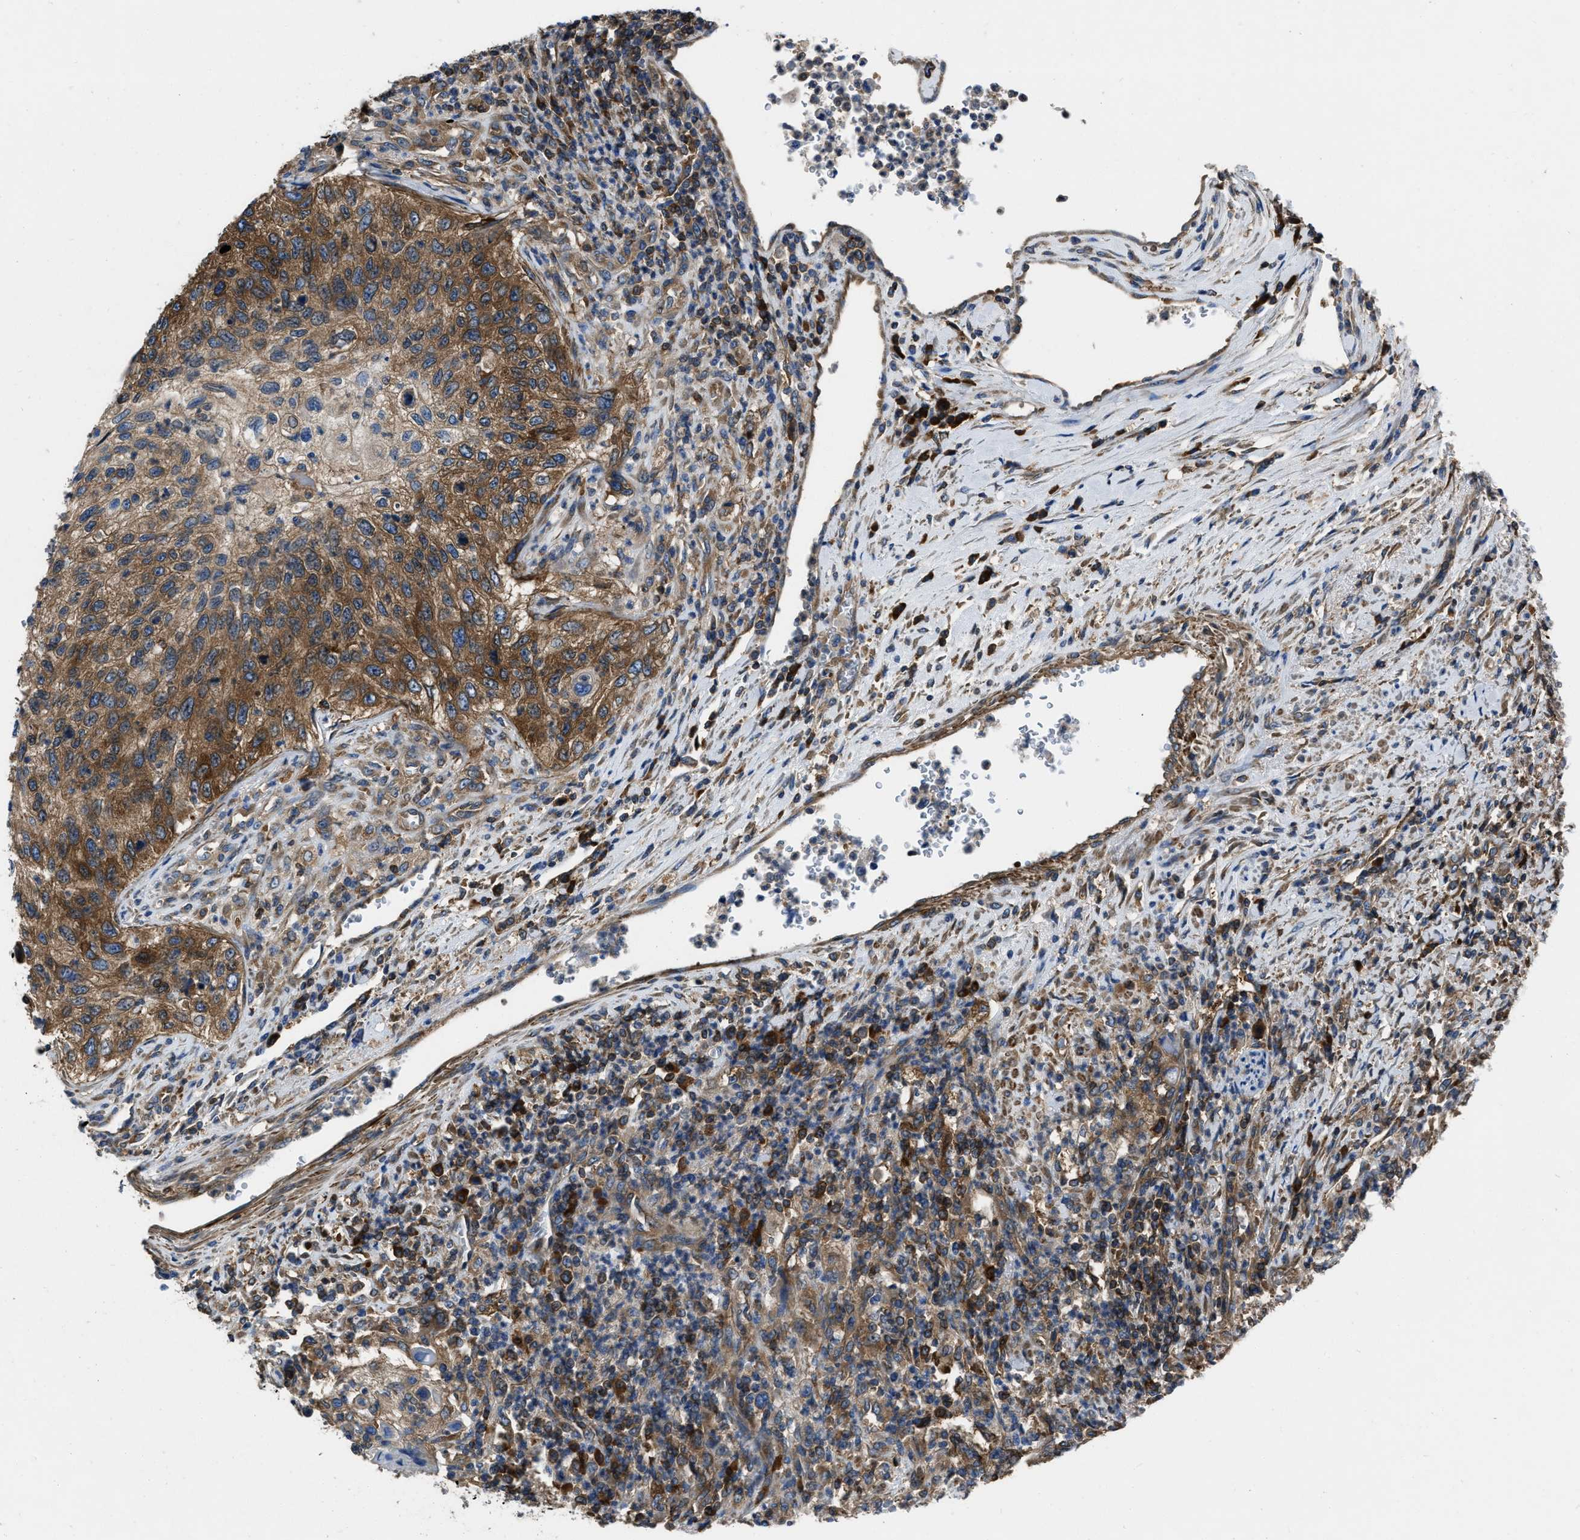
{"staining": {"intensity": "strong", "quantity": ">75%", "location": "cytoplasmic/membranous"}, "tissue": "urothelial cancer", "cell_type": "Tumor cells", "image_type": "cancer", "snomed": [{"axis": "morphology", "description": "Urothelial carcinoma, High grade"}, {"axis": "topography", "description": "Urinary bladder"}], "caption": "Urothelial cancer stained with IHC demonstrates strong cytoplasmic/membranous positivity in about >75% of tumor cells.", "gene": "YARS1", "patient": {"sex": "female", "age": 60}}